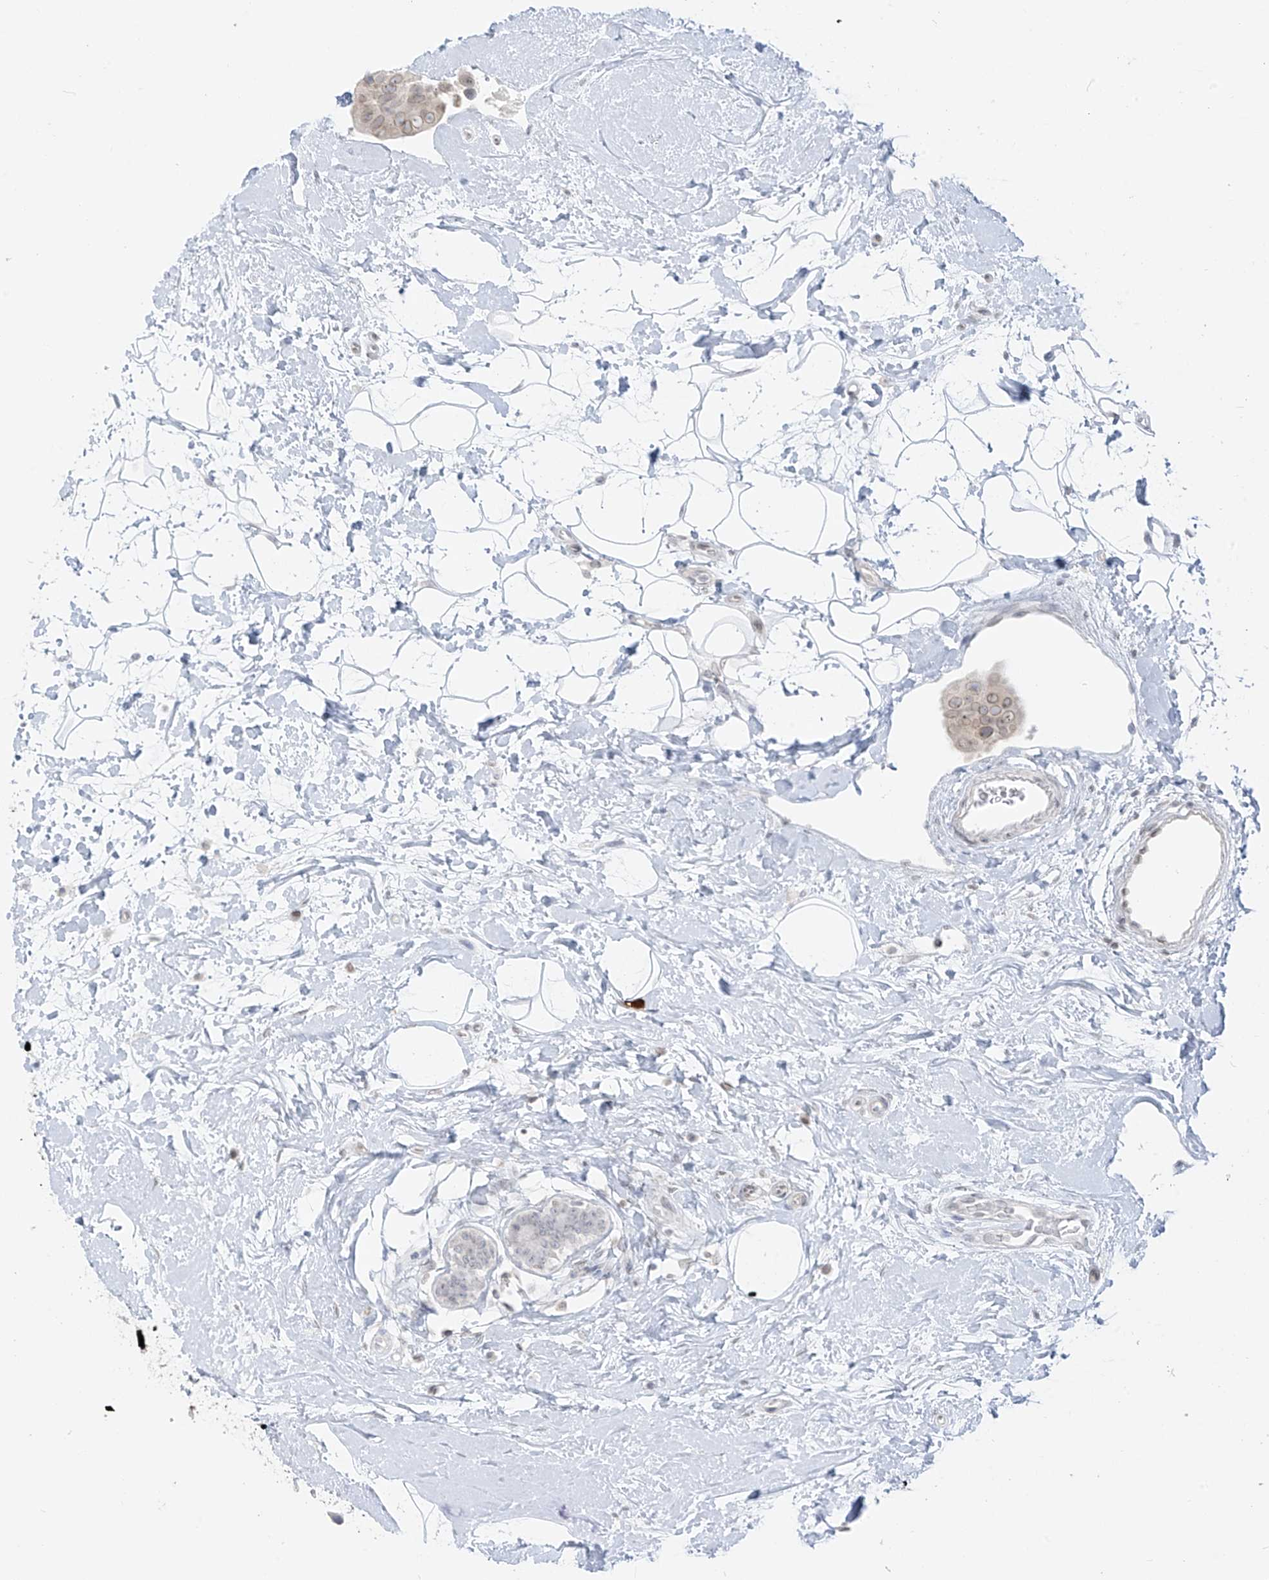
{"staining": {"intensity": "weak", "quantity": "<25%", "location": "cytoplasmic/membranous,nuclear"}, "tissue": "breast cancer", "cell_type": "Tumor cells", "image_type": "cancer", "snomed": [{"axis": "morphology", "description": "Normal tissue, NOS"}, {"axis": "morphology", "description": "Duct carcinoma"}, {"axis": "topography", "description": "Breast"}], "caption": "A photomicrograph of human breast infiltrating ductal carcinoma is negative for staining in tumor cells.", "gene": "OSBPL7", "patient": {"sex": "female", "age": 39}}